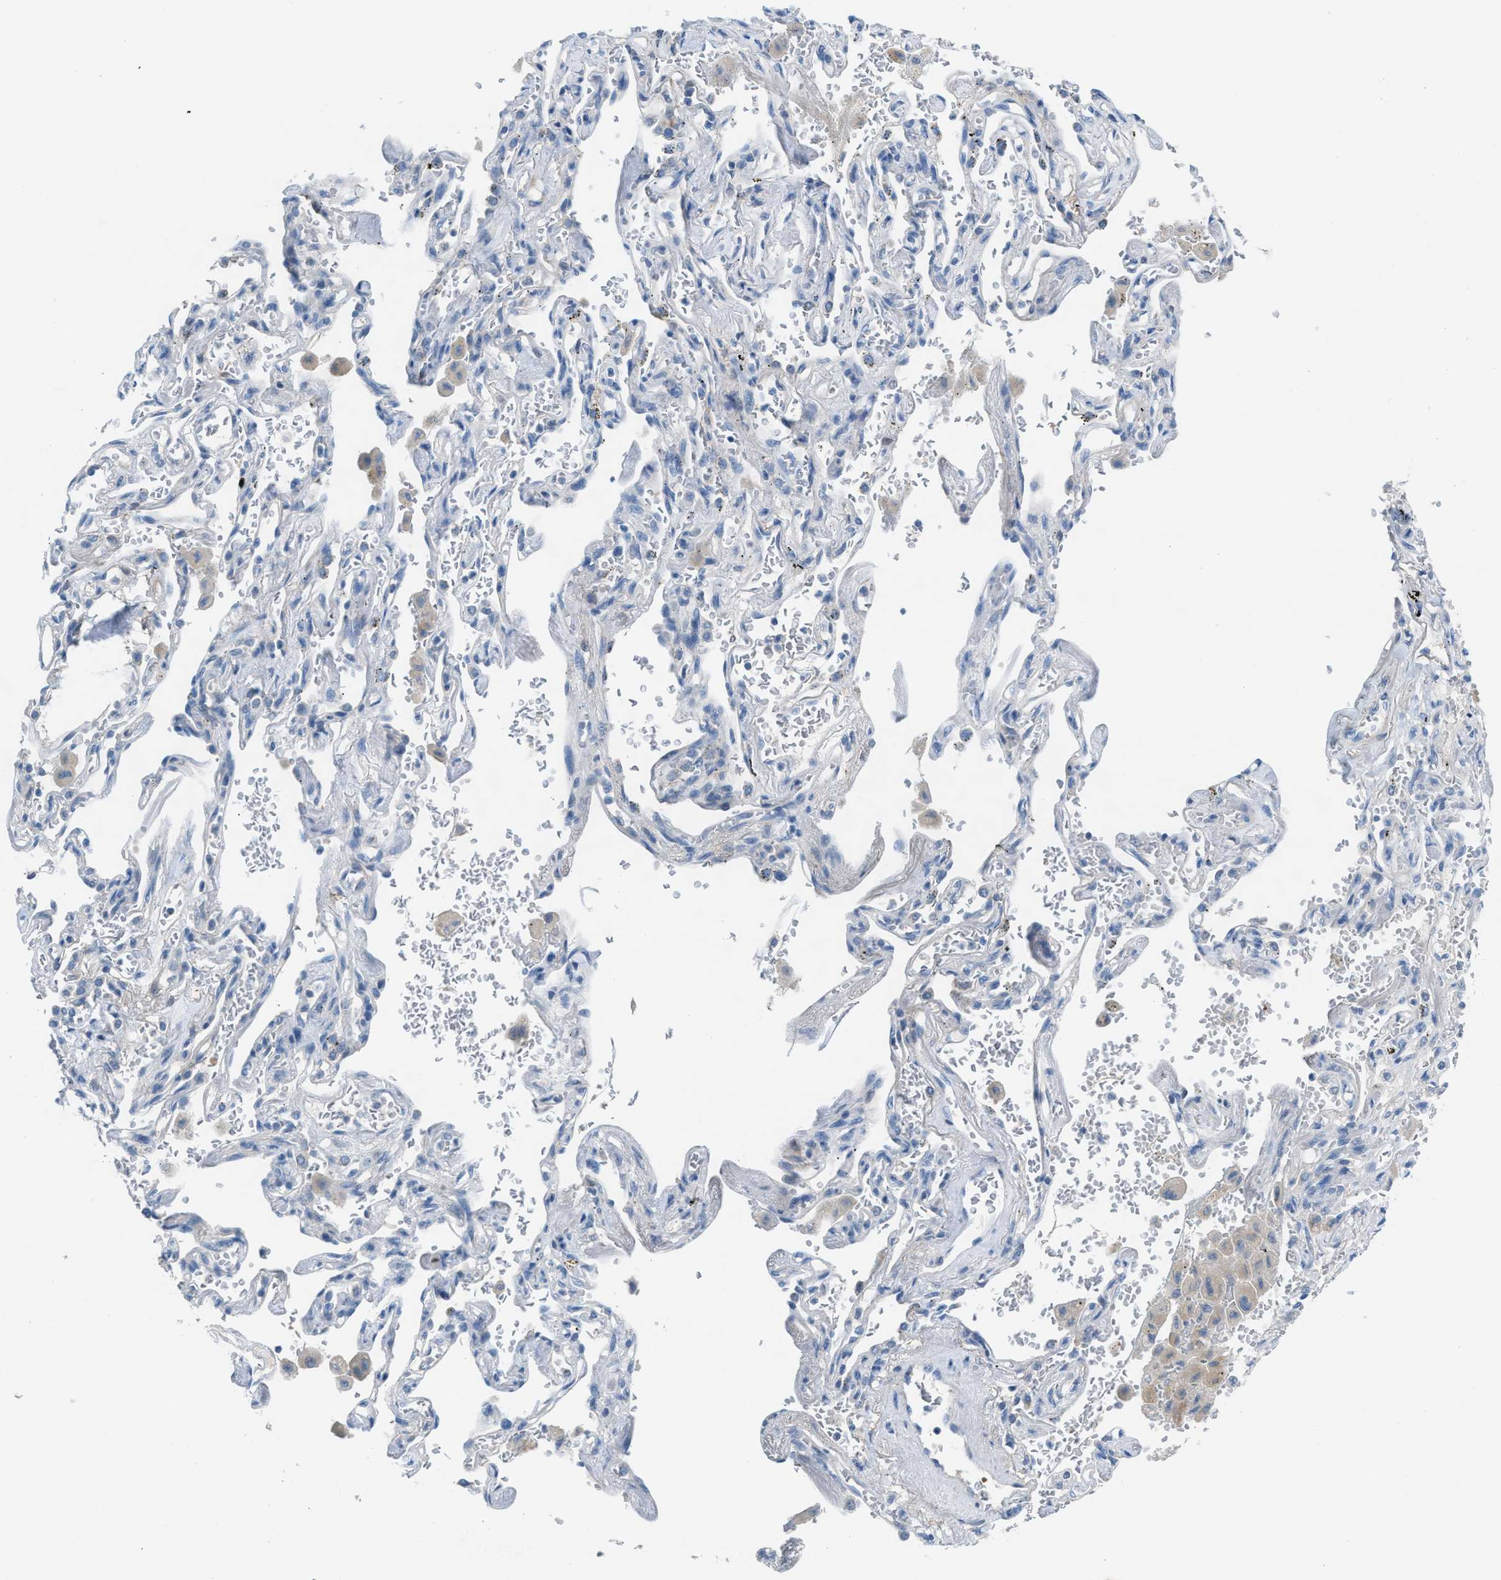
{"staining": {"intensity": "negative", "quantity": "none", "location": "none"}, "tissue": "lung cancer", "cell_type": "Tumor cells", "image_type": "cancer", "snomed": [{"axis": "morphology", "description": "Adenocarcinoma, NOS"}, {"axis": "topography", "description": "Lung"}], "caption": "Immunohistochemical staining of human adenocarcinoma (lung) shows no significant staining in tumor cells.", "gene": "ASPA", "patient": {"sex": "female", "age": 65}}